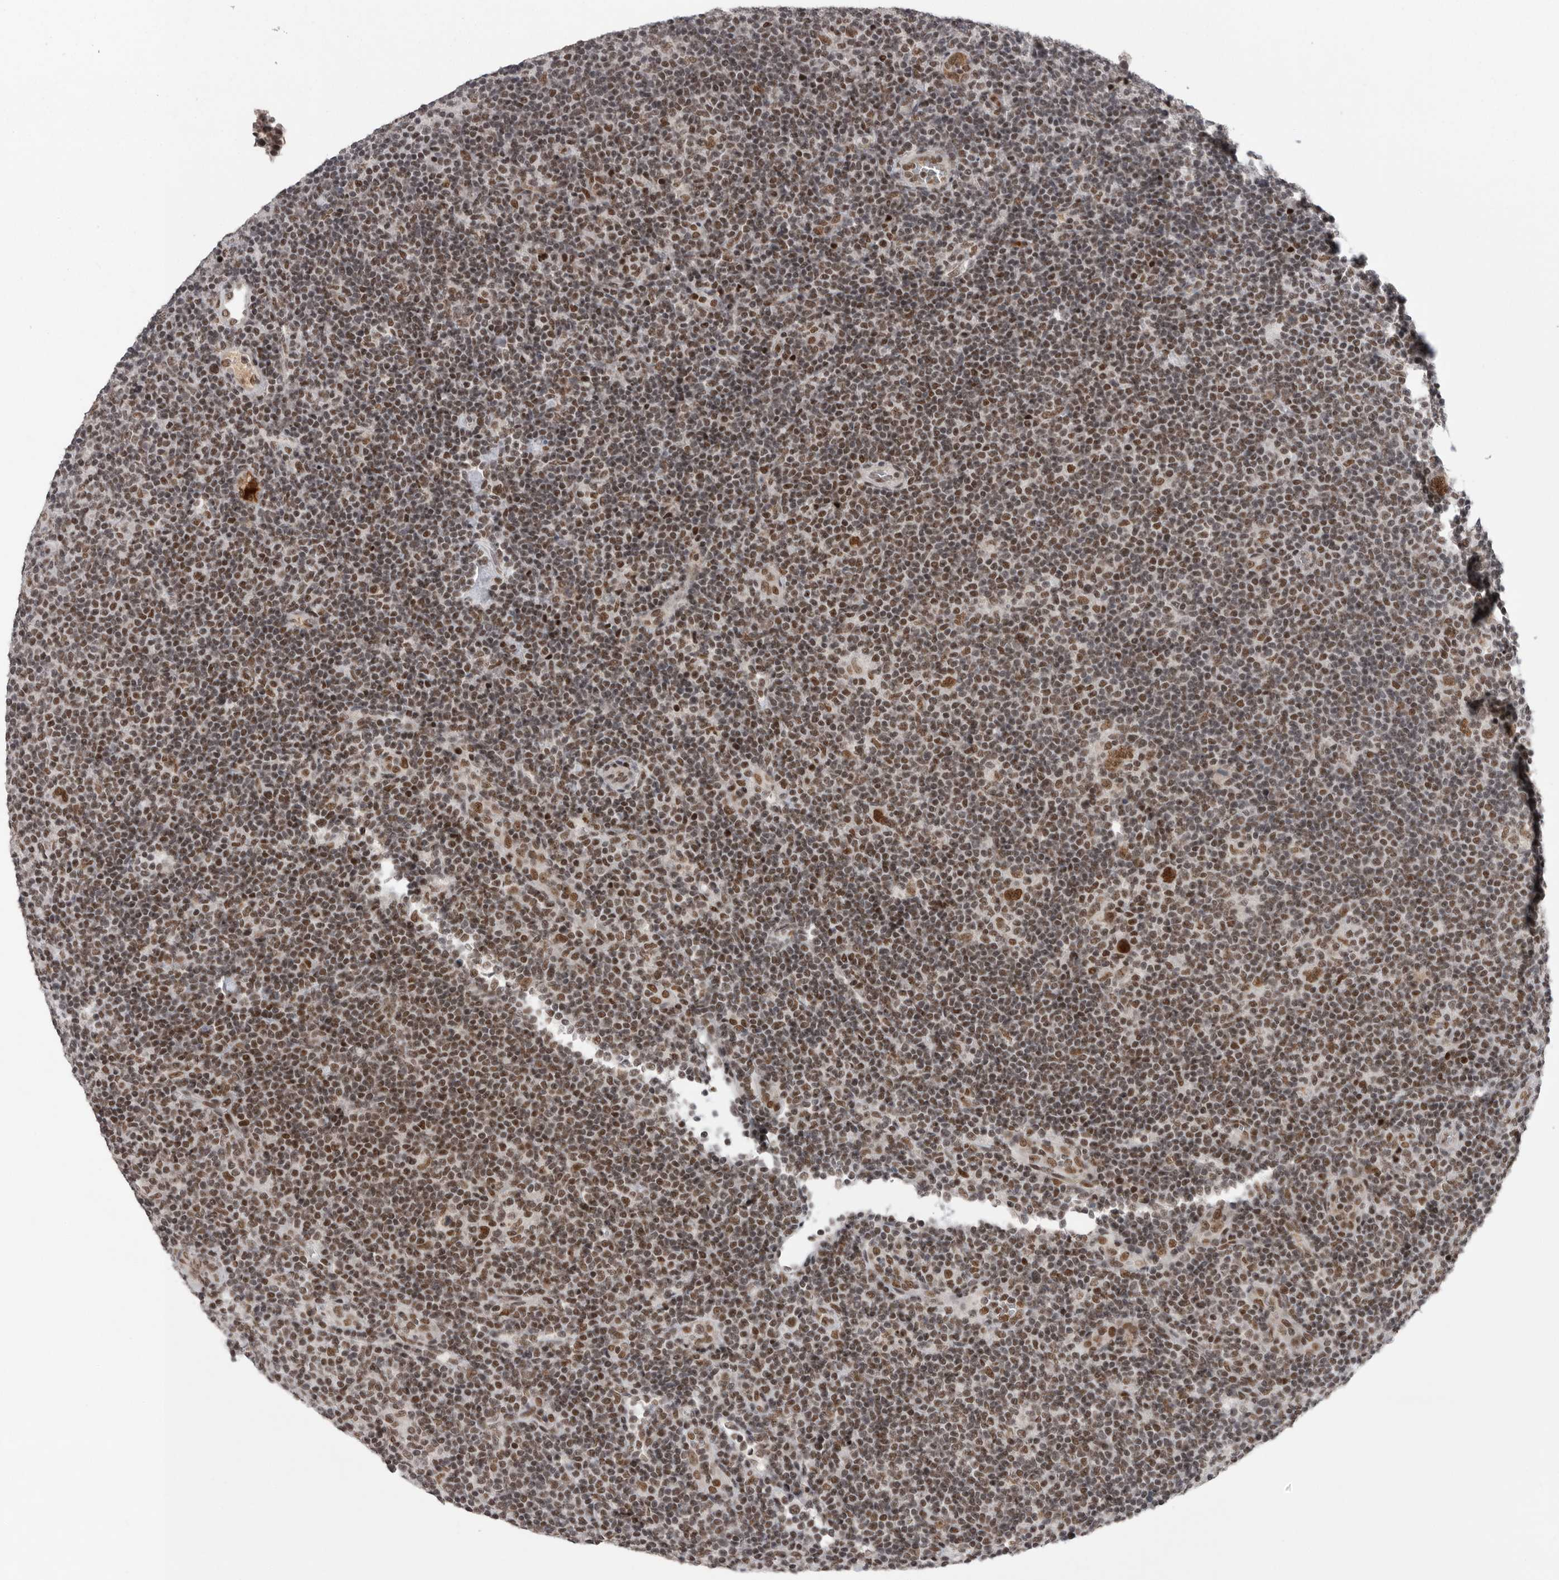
{"staining": {"intensity": "moderate", "quantity": ">75%", "location": "nuclear"}, "tissue": "lymphoma", "cell_type": "Tumor cells", "image_type": "cancer", "snomed": [{"axis": "morphology", "description": "Hodgkin's disease, NOS"}, {"axis": "topography", "description": "Lymph node"}], "caption": "Lymphoma stained with DAB immunohistochemistry exhibits medium levels of moderate nuclear expression in approximately >75% of tumor cells.", "gene": "POU5F1", "patient": {"sex": "female", "age": 57}}